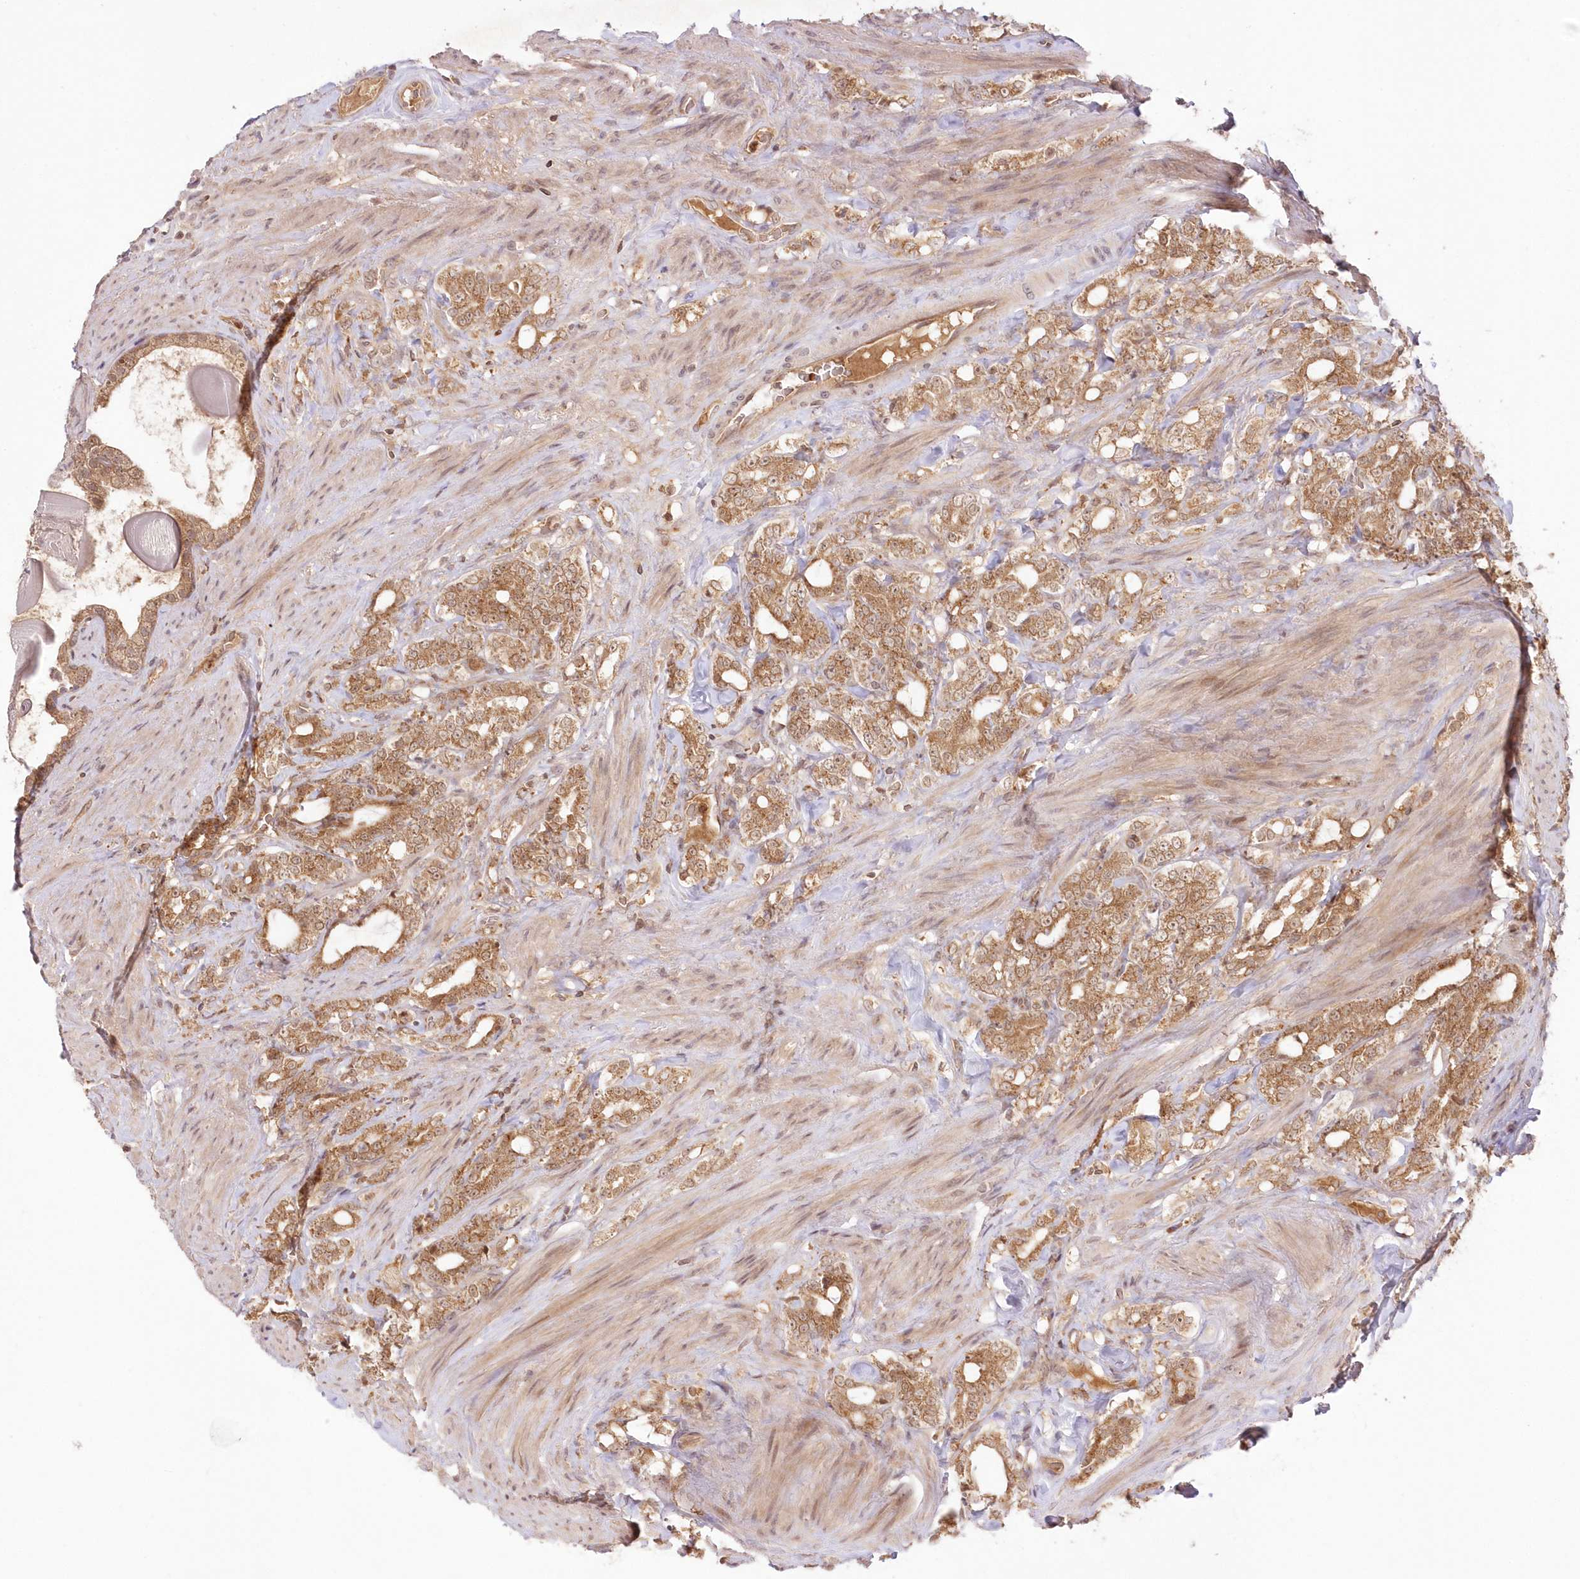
{"staining": {"intensity": "moderate", "quantity": ">75%", "location": "cytoplasmic/membranous"}, "tissue": "prostate cancer", "cell_type": "Tumor cells", "image_type": "cancer", "snomed": [{"axis": "morphology", "description": "Adenocarcinoma, High grade"}, {"axis": "topography", "description": "Prostate"}], "caption": "A medium amount of moderate cytoplasmic/membranous positivity is appreciated in approximately >75% of tumor cells in prostate adenocarcinoma (high-grade) tissue.", "gene": "MTMR3", "patient": {"sex": "male", "age": 64}}